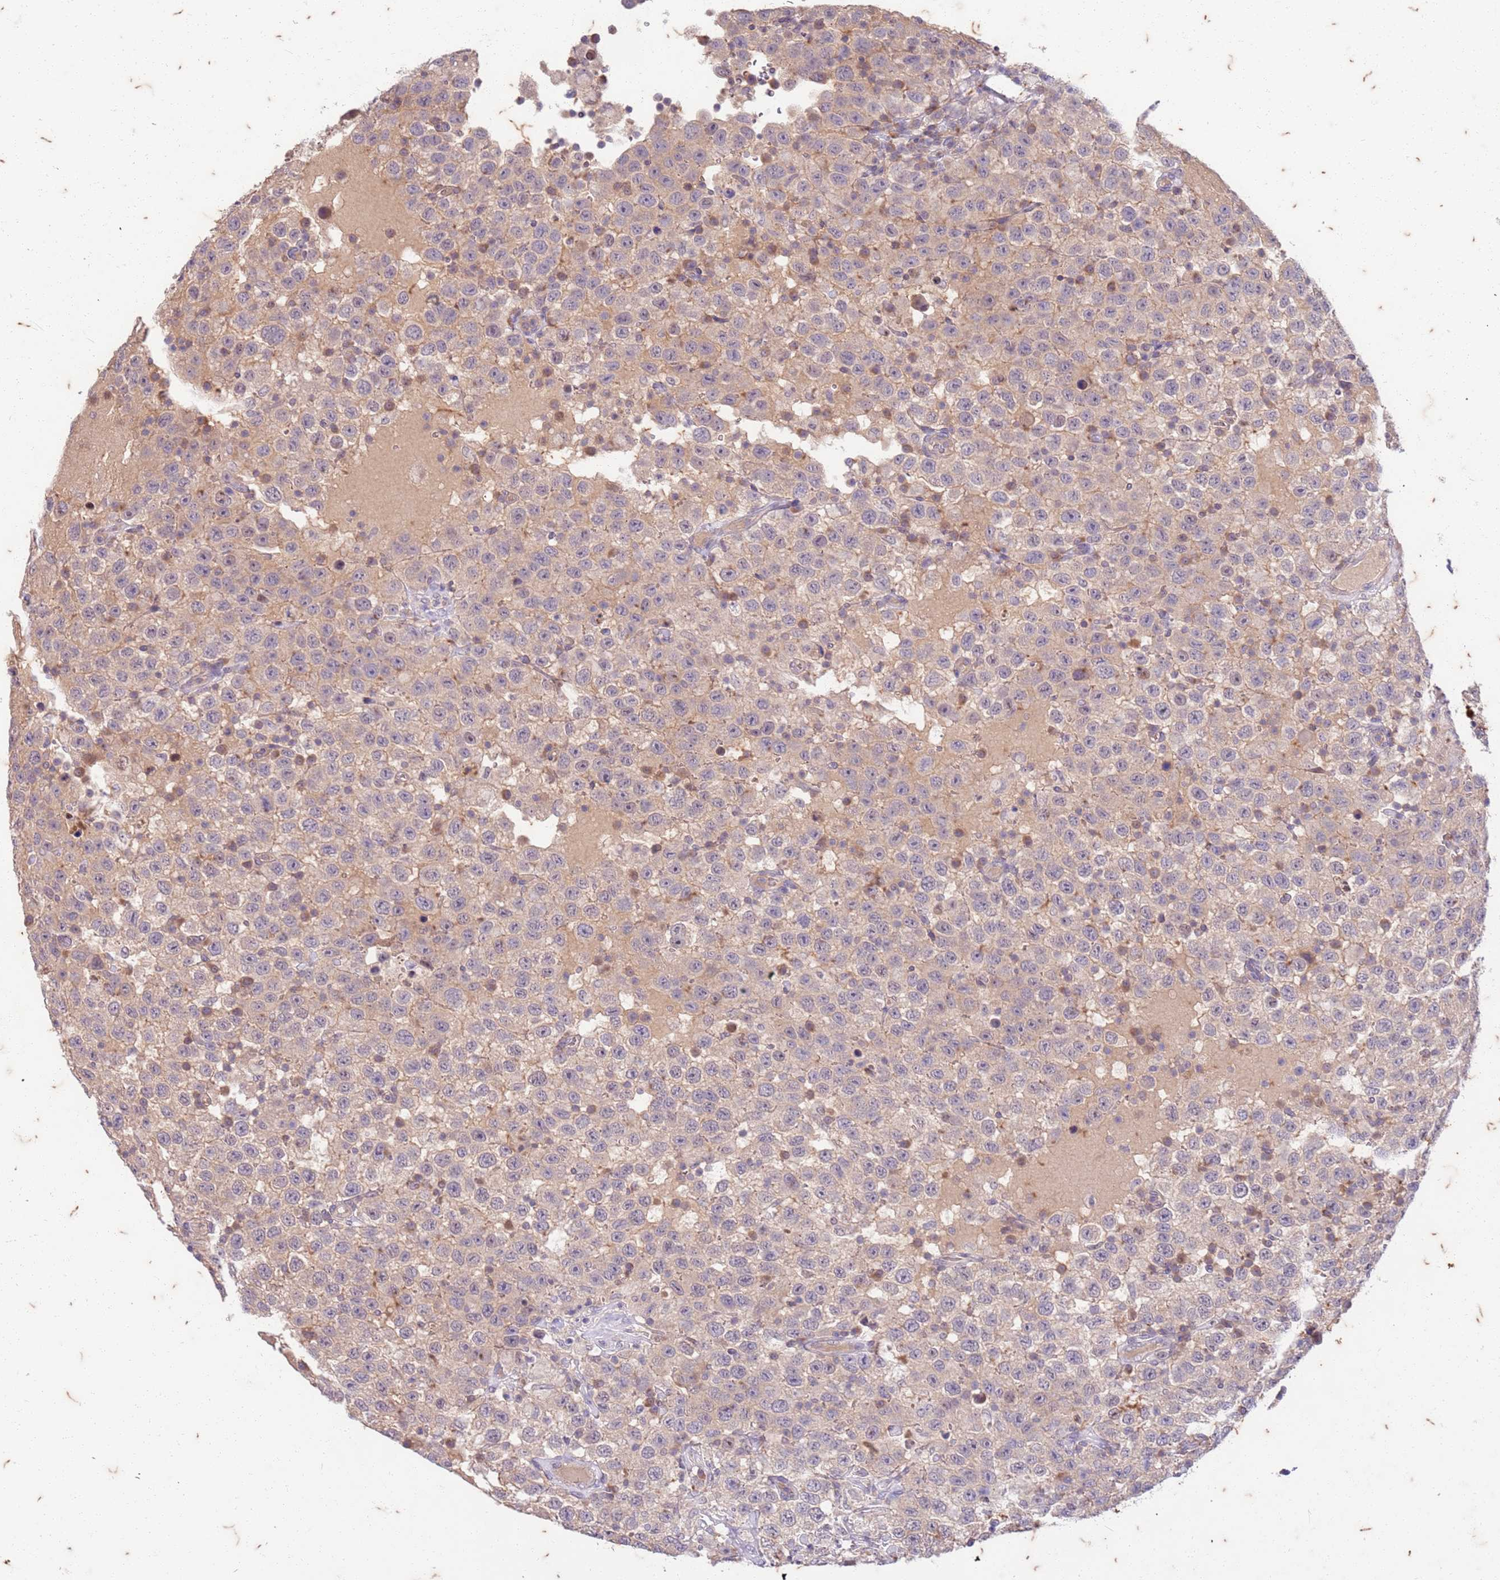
{"staining": {"intensity": "negative", "quantity": "none", "location": "none"}, "tissue": "testis cancer", "cell_type": "Tumor cells", "image_type": "cancer", "snomed": [{"axis": "morphology", "description": "Seminoma, NOS"}, {"axis": "topography", "description": "Testis"}], "caption": "Testis cancer (seminoma) was stained to show a protein in brown. There is no significant positivity in tumor cells. Brightfield microscopy of immunohistochemistry stained with DAB (brown) and hematoxylin (blue), captured at high magnification.", "gene": "RAPGEF3", "patient": {"sex": "male", "age": 41}}